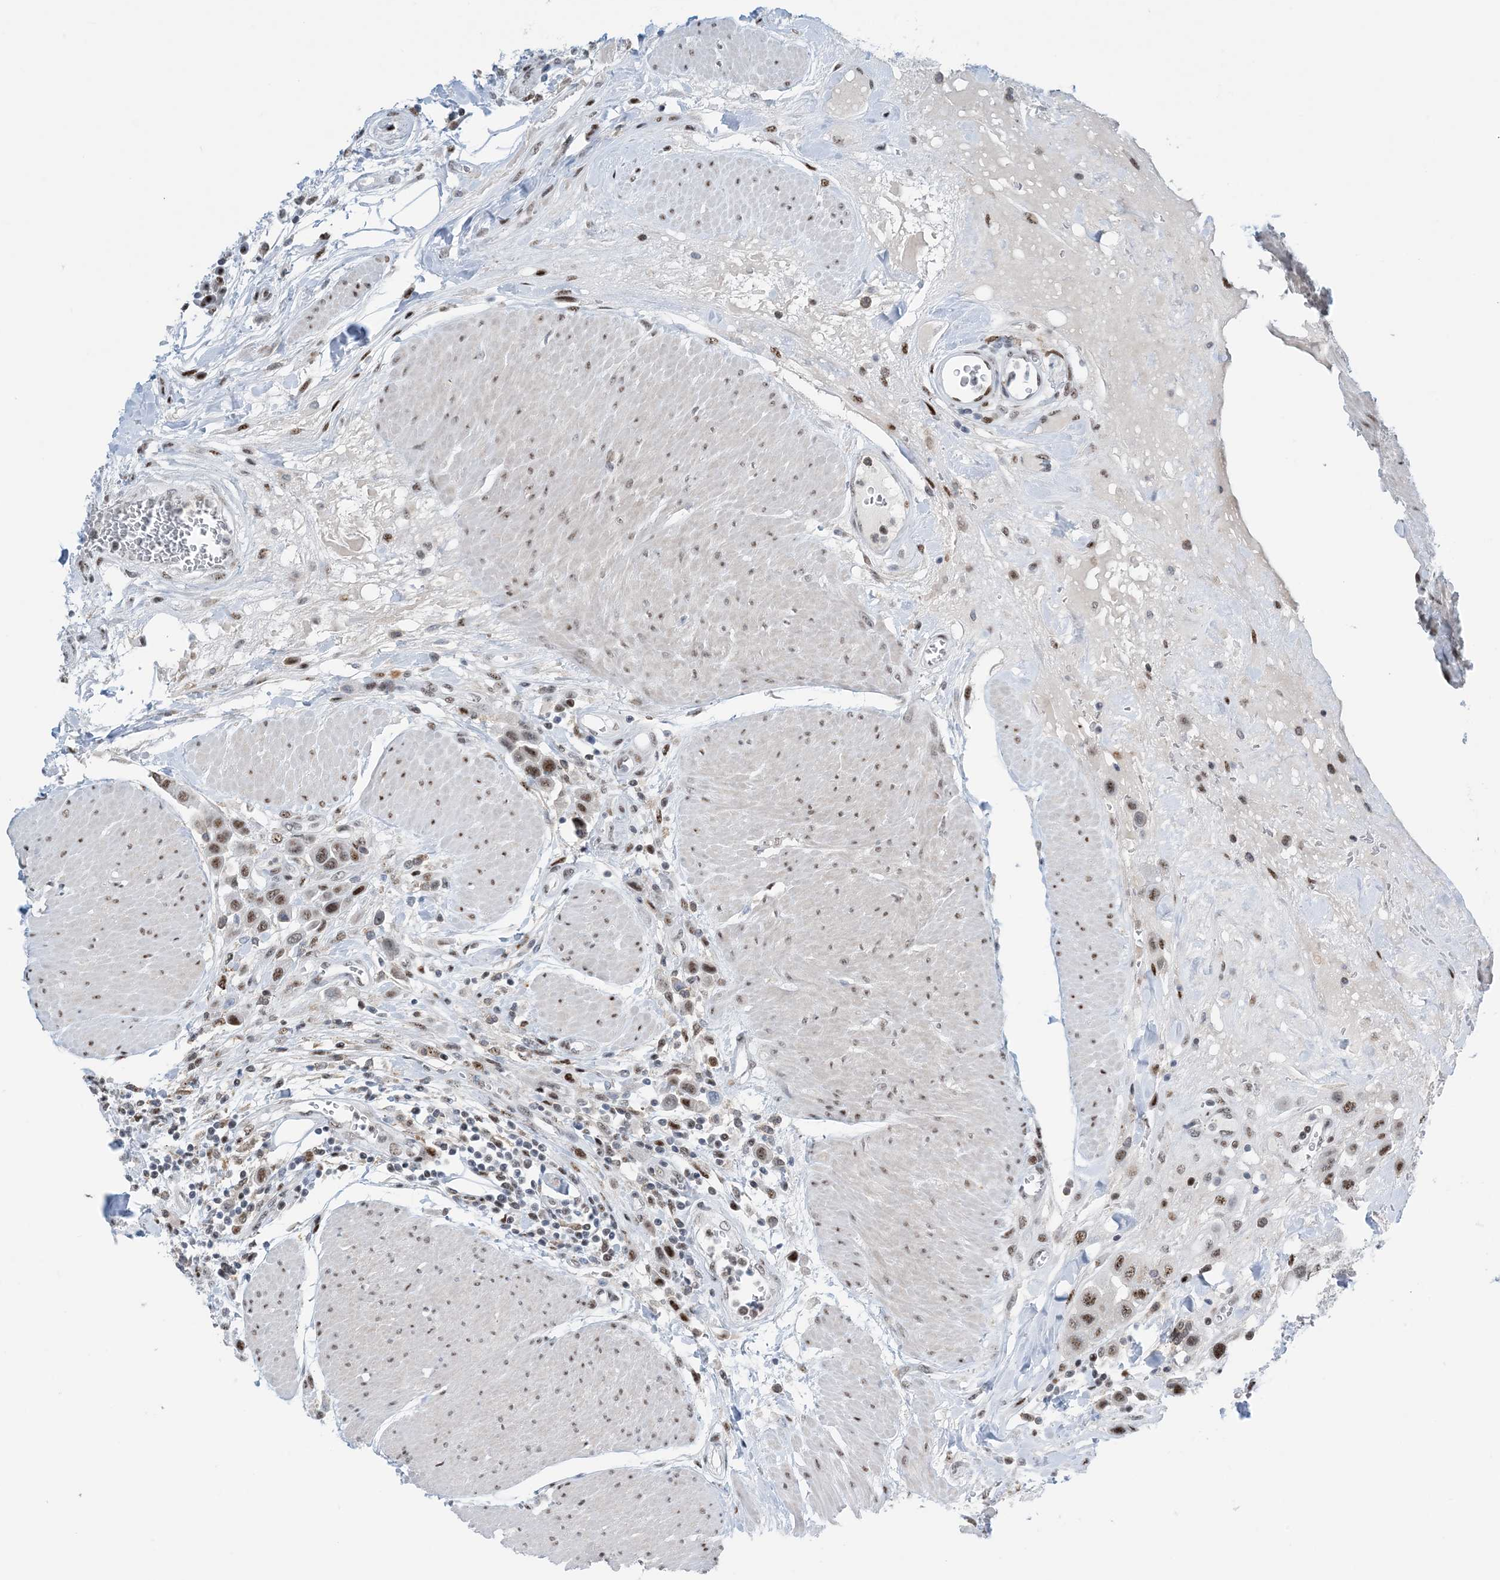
{"staining": {"intensity": "weak", "quantity": ">75%", "location": "nuclear"}, "tissue": "urothelial cancer", "cell_type": "Tumor cells", "image_type": "cancer", "snomed": [{"axis": "morphology", "description": "Urothelial carcinoma, High grade"}, {"axis": "topography", "description": "Urinary bladder"}], "caption": "Protein staining of high-grade urothelial carcinoma tissue exhibits weak nuclear staining in approximately >75% of tumor cells.", "gene": "HEMK1", "patient": {"sex": "male", "age": 50}}